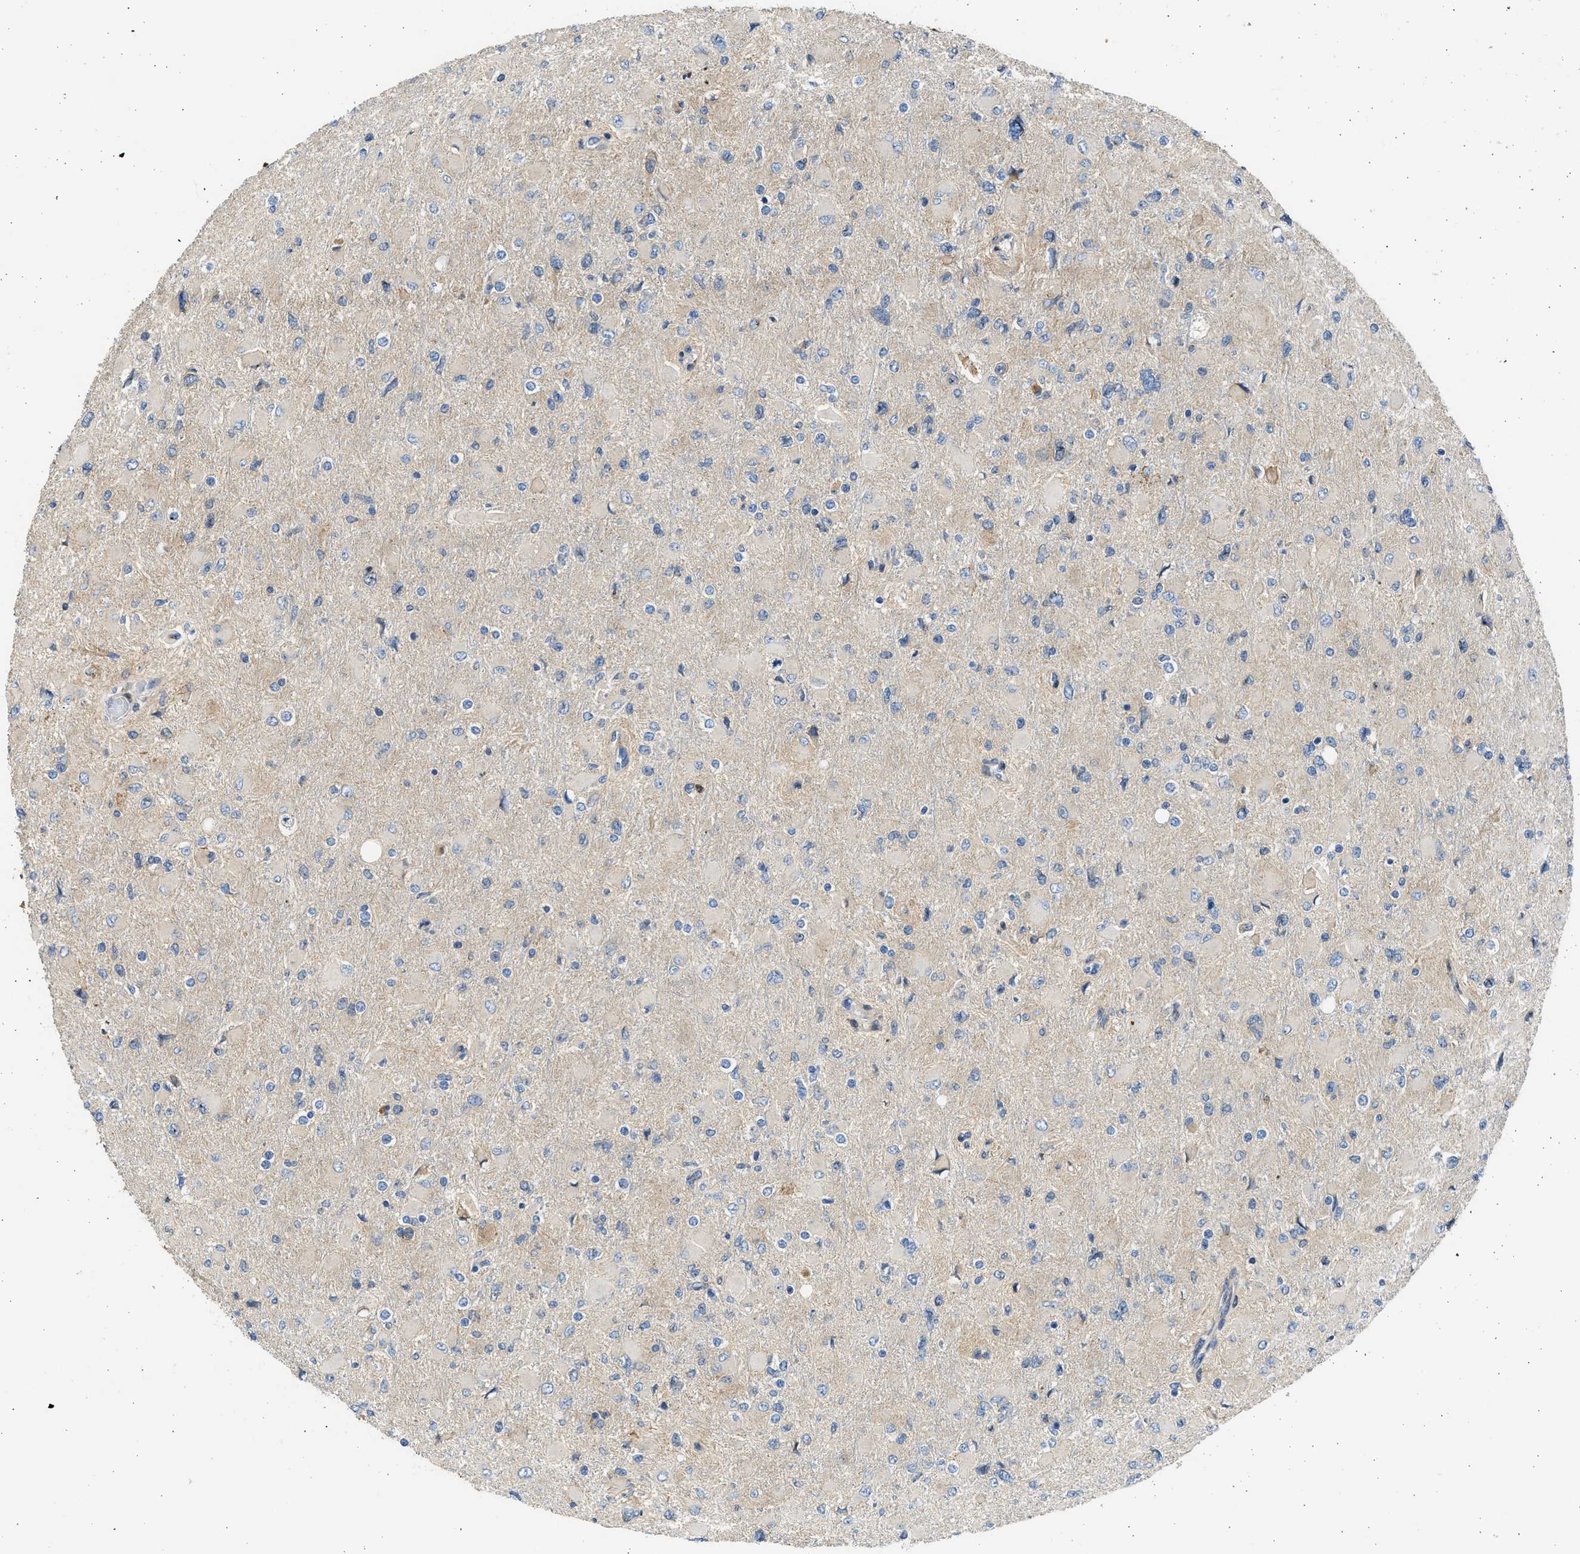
{"staining": {"intensity": "weak", "quantity": "<25%", "location": "cytoplasmic/membranous"}, "tissue": "glioma", "cell_type": "Tumor cells", "image_type": "cancer", "snomed": [{"axis": "morphology", "description": "Glioma, malignant, High grade"}, {"axis": "topography", "description": "Cerebral cortex"}], "caption": "Micrograph shows no significant protein staining in tumor cells of malignant glioma (high-grade).", "gene": "PLD2", "patient": {"sex": "female", "age": 36}}